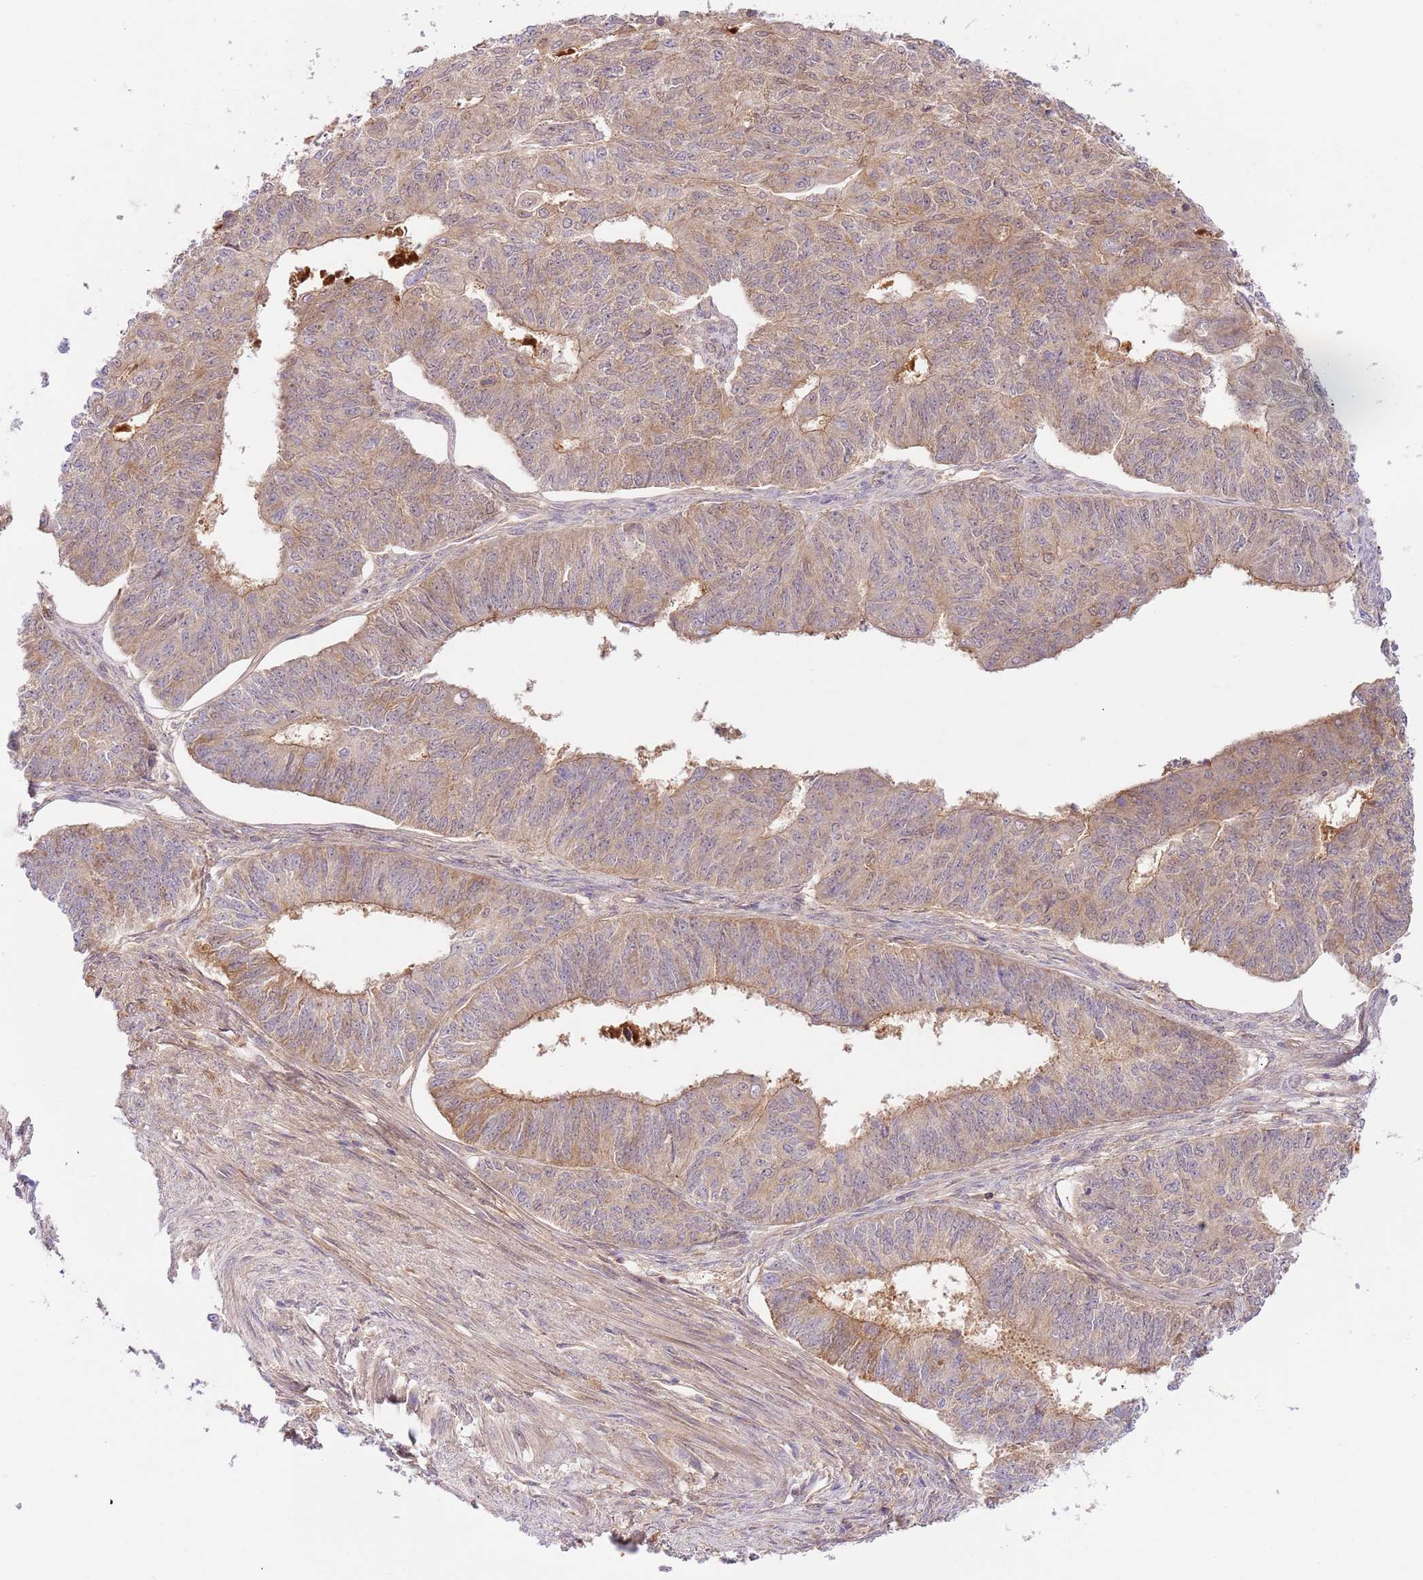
{"staining": {"intensity": "moderate", "quantity": "25%-75%", "location": "cytoplasmic/membranous"}, "tissue": "endometrial cancer", "cell_type": "Tumor cells", "image_type": "cancer", "snomed": [{"axis": "morphology", "description": "Adenocarcinoma, NOS"}, {"axis": "topography", "description": "Endometrium"}], "caption": "Protein analysis of endometrial cancer (adenocarcinoma) tissue shows moderate cytoplasmic/membranous staining in approximately 25%-75% of tumor cells.", "gene": "C8G", "patient": {"sex": "female", "age": 32}}